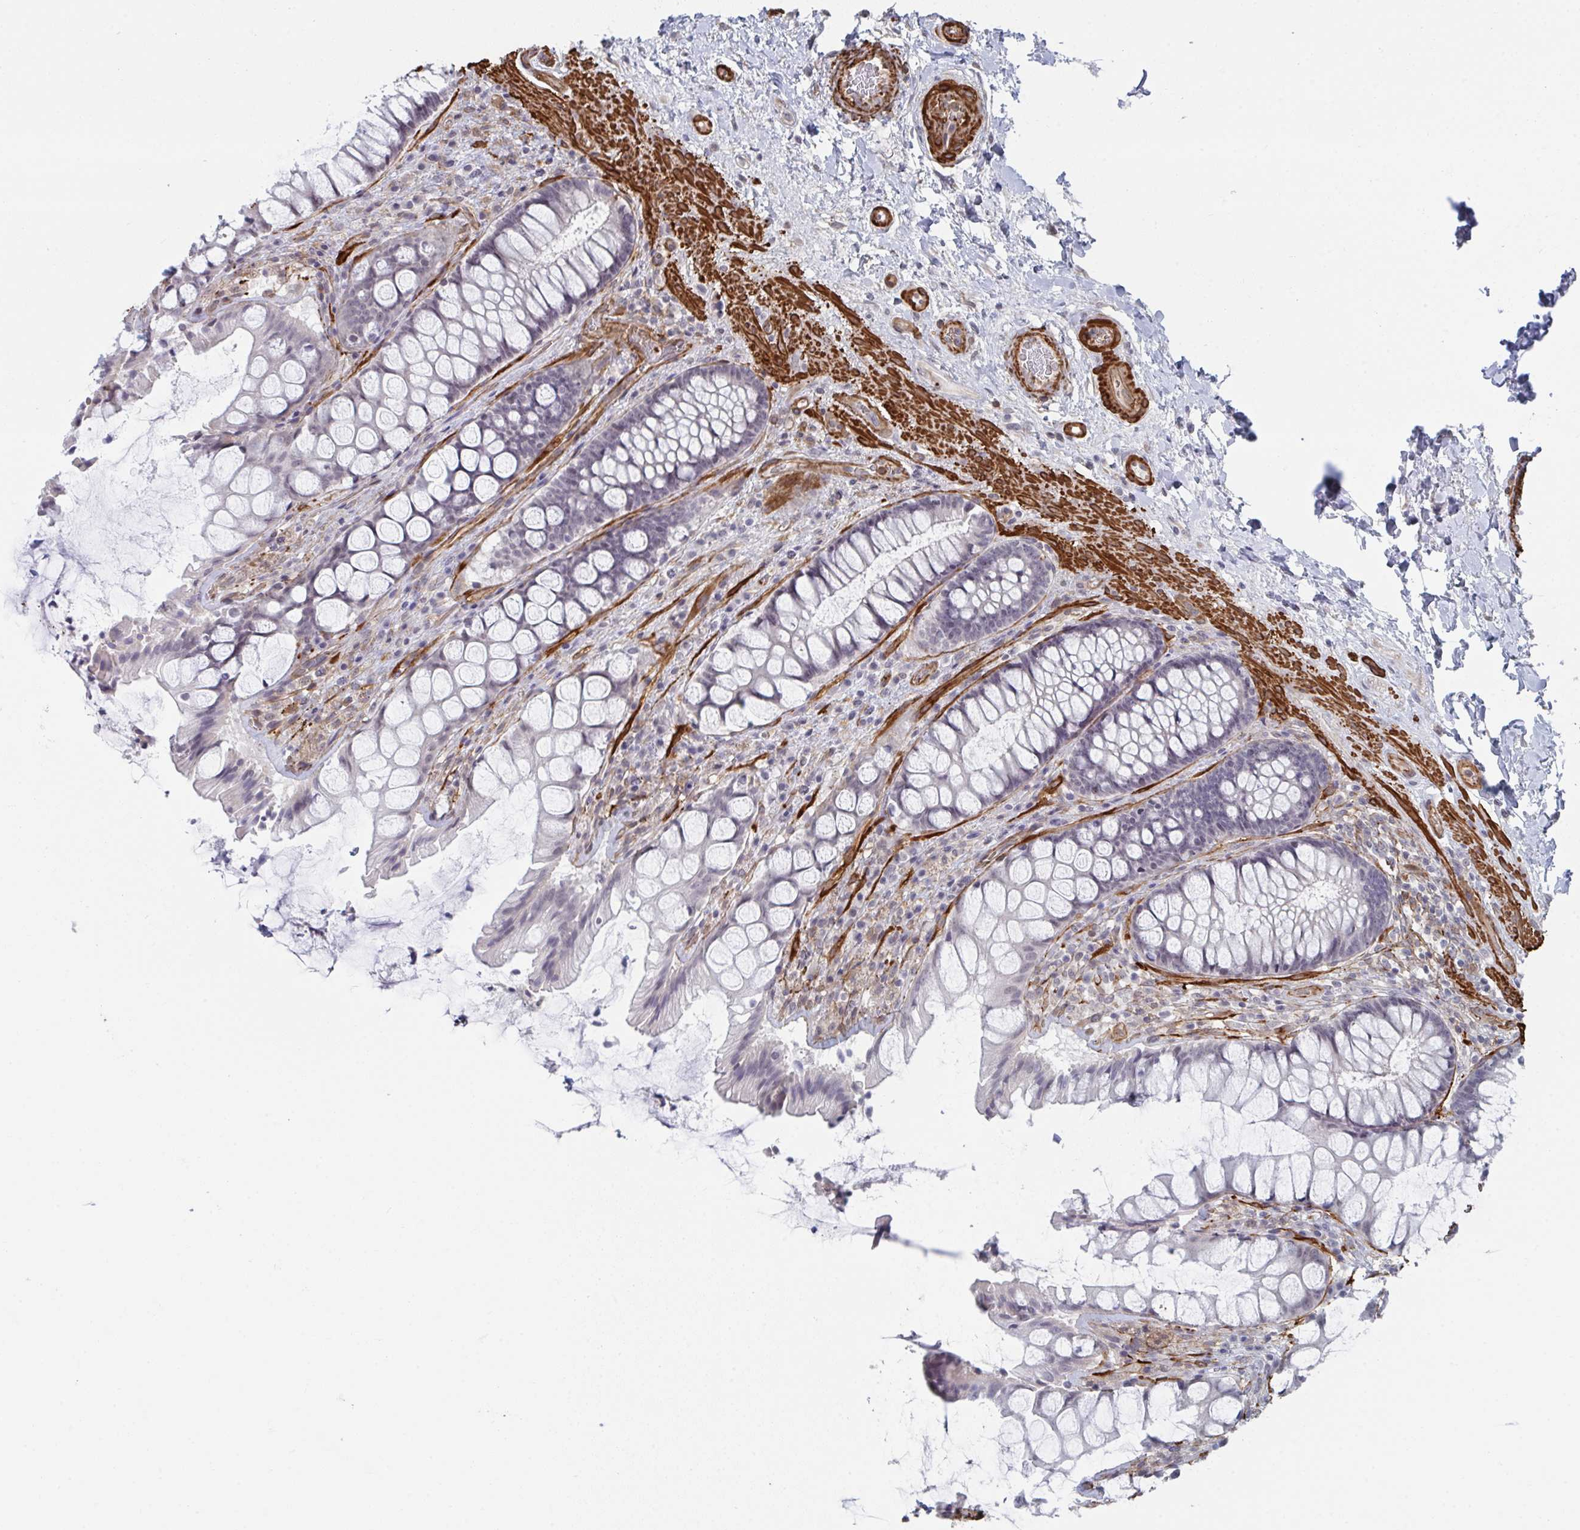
{"staining": {"intensity": "negative", "quantity": "none", "location": "none"}, "tissue": "rectum", "cell_type": "Glandular cells", "image_type": "normal", "snomed": [{"axis": "morphology", "description": "Normal tissue, NOS"}, {"axis": "topography", "description": "Rectum"}], "caption": "Glandular cells show no significant positivity in unremarkable rectum. (DAB (3,3'-diaminobenzidine) IHC, high magnification).", "gene": "NEURL4", "patient": {"sex": "female", "age": 58}}